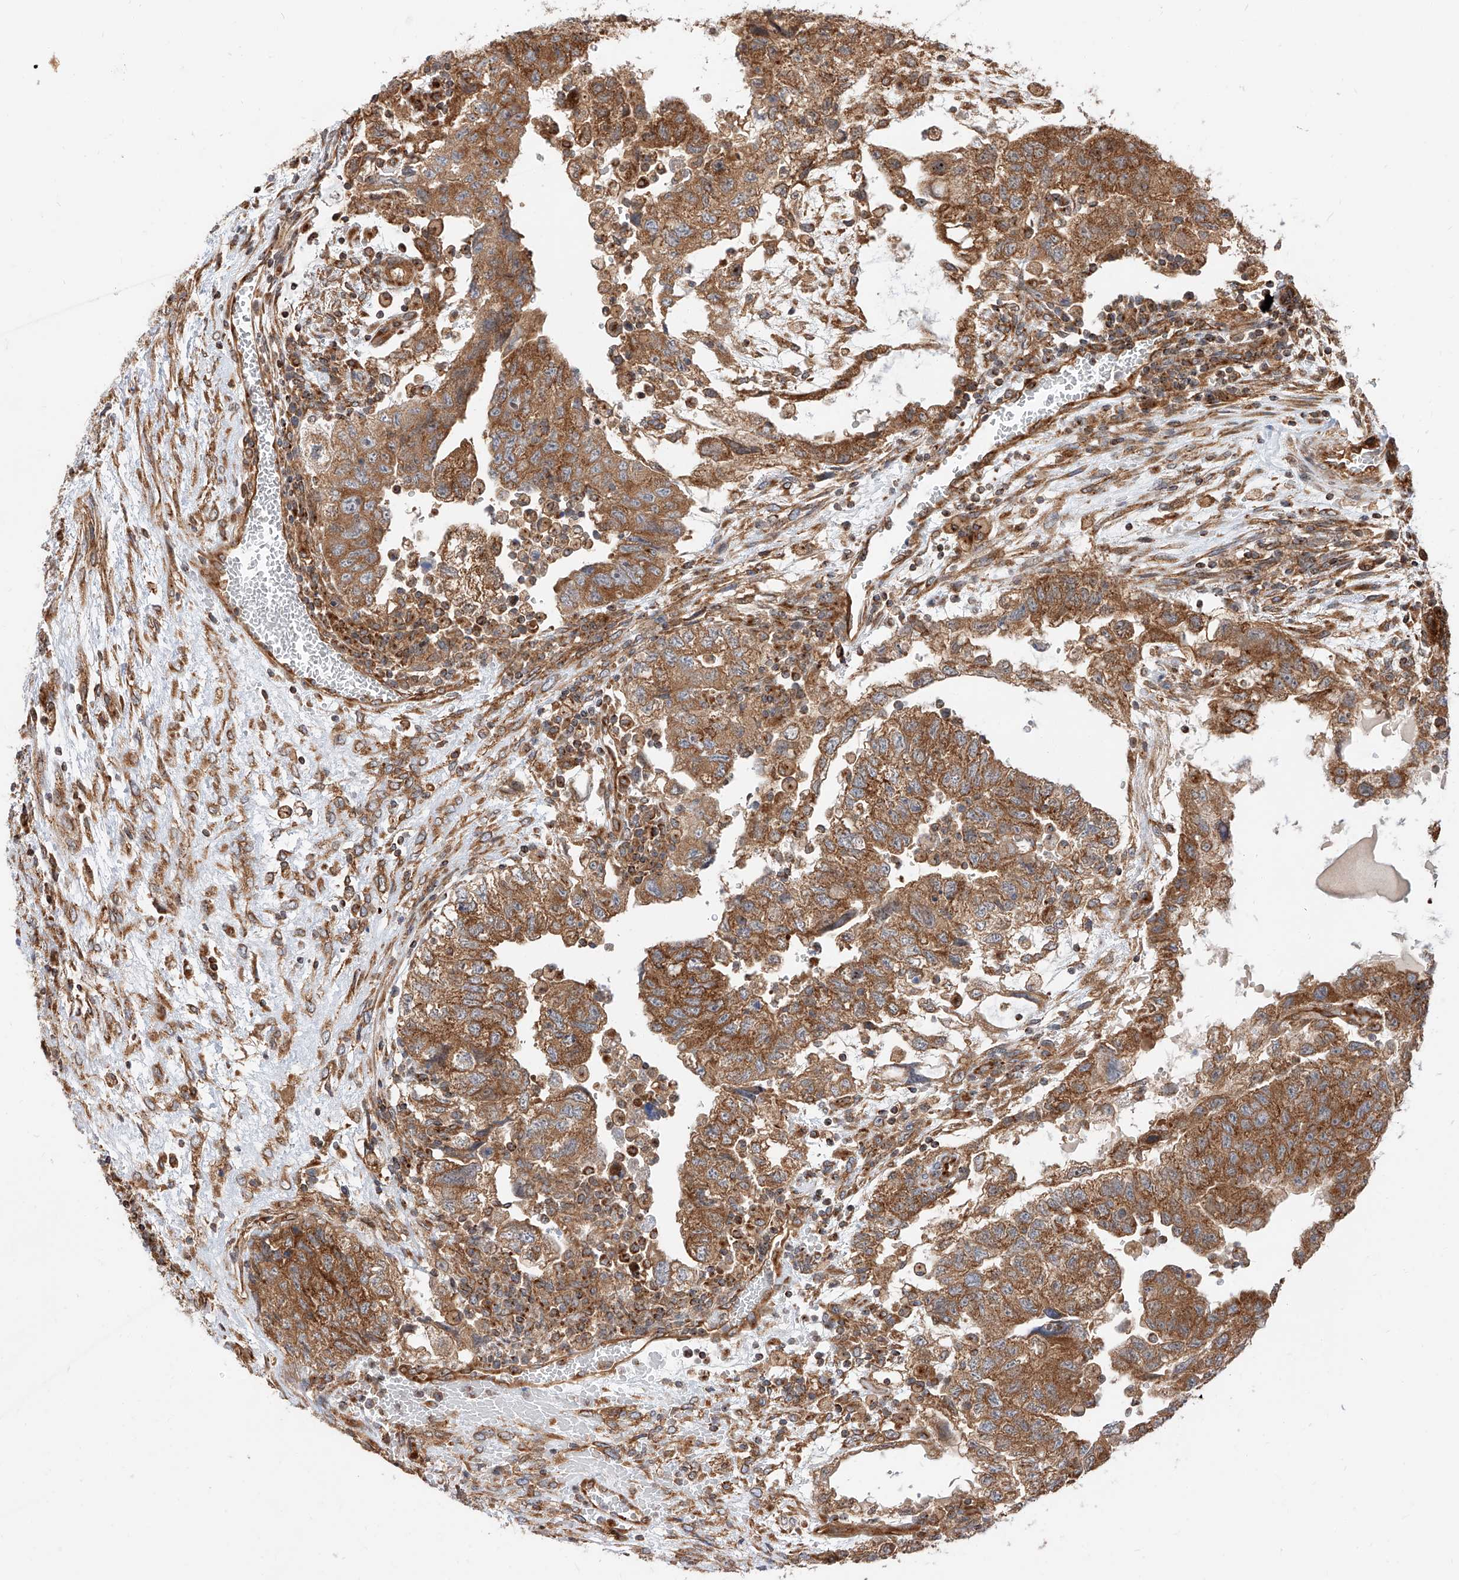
{"staining": {"intensity": "moderate", "quantity": ">75%", "location": "cytoplasmic/membranous"}, "tissue": "testis cancer", "cell_type": "Tumor cells", "image_type": "cancer", "snomed": [{"axis": "morphology", "description": "Carcinoma, Embryonal, NOS"}, {"axis": "topography", "description": "Testis"}], "caption": "Protein expression analysis of testis embryonal carcinoma reveals moderate cytoplasmic/membranous staining in approximately >75% of tumor cells.", "gene": "ISCA2", "patient": {"sex": "male", "age": 36}}